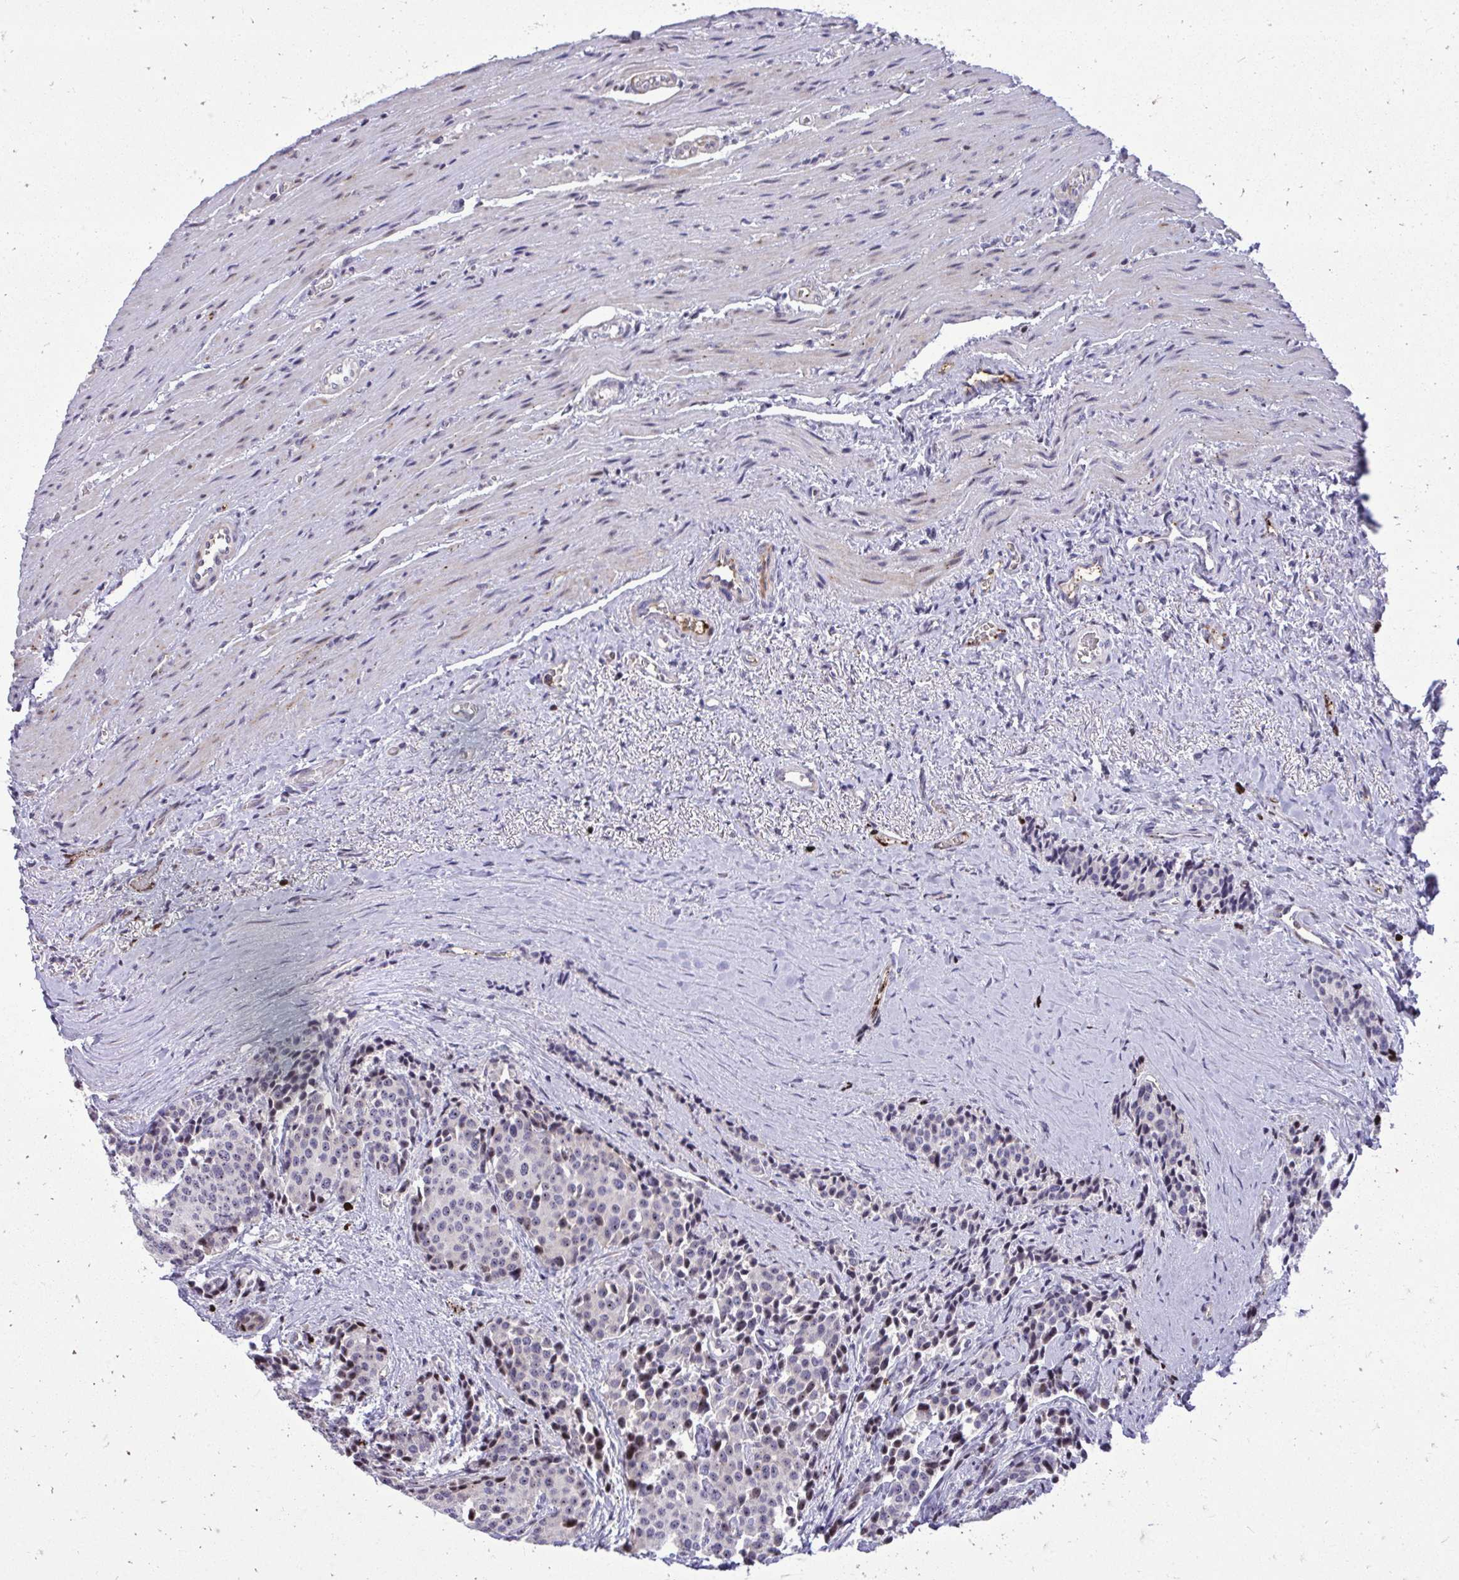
{"staining": {"intensity": "negative", "quantity": "none", "location": "none"}, "tissue": "carcinoid", "cell_type": "Tumor cells", "image_type": "cancer", "snomed": [{"axis": "morphology", "description": "Carcinoid, malignant, NOS"}, {"axis": "topography", "description": "Small intestine"}], "caption": "Tumor cells show no significant positivity in carcinoid.", "gene": "DLX4", "patient": {"sex": "male", "age": 73}}